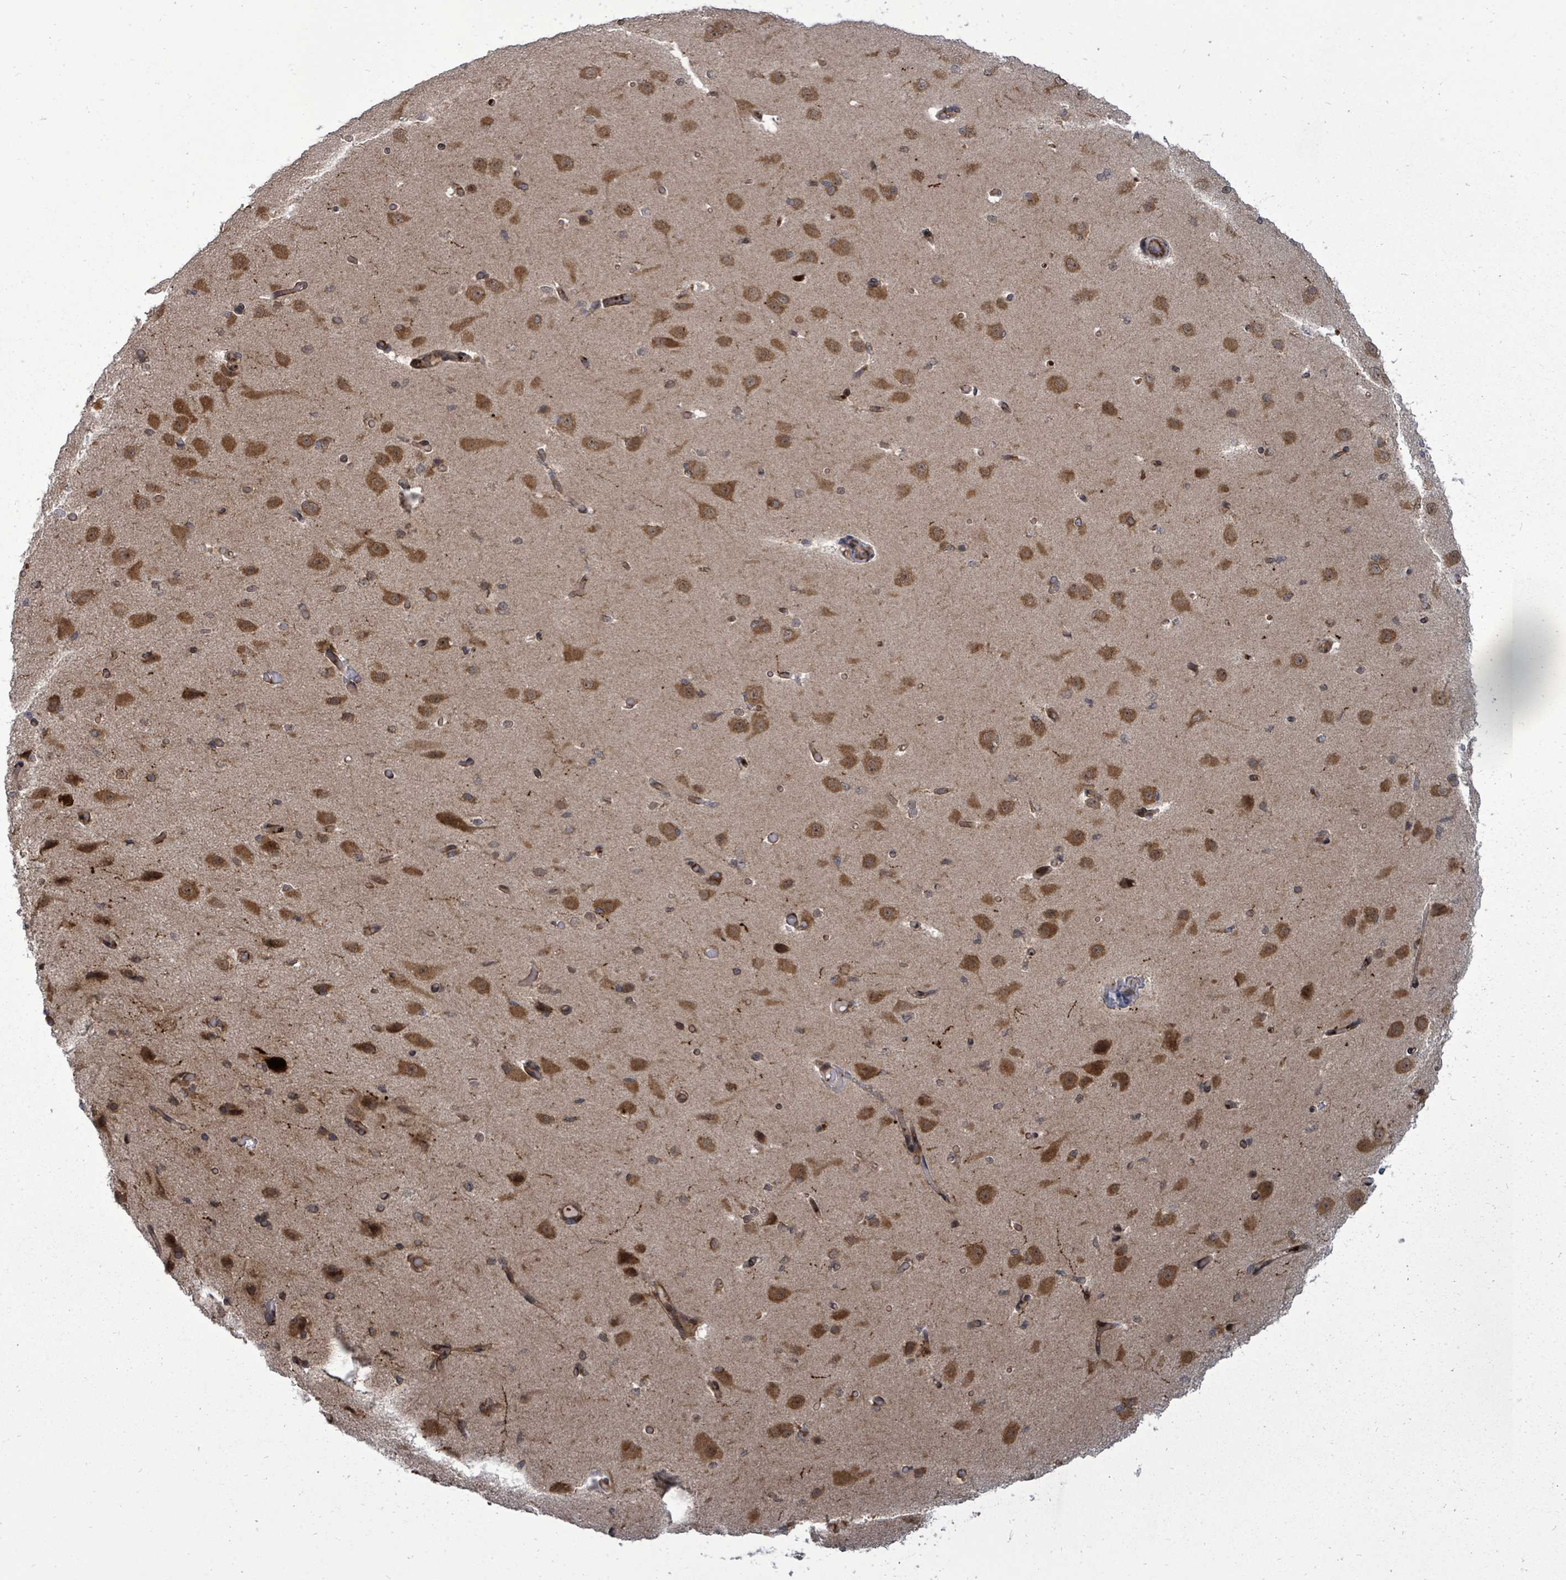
{"staining": {"intensity": "moderate", "quantity": ">75%", "location": "cytoplasmic/membranous"}, "tissue": "cerebral cortex", "cell_type": "Endothelial cells", "image_type": "normal", "snomed": [{"axis": "morphology", "description": "Normal tissue, NOS"}, {"axis": "morphology", "description": "Inflammation, NOS"}, {"axis": "topography", "description": "Cerebral cortex"}], "caption": "The image displays immunohistochemical staining of normal cerebral cortex. There is moderate cytoplasmic/membranous staining is appreciated in about >75% of endothelial cells.", "gene": "EIF3CL", "patient": {"sex": "male", "age": 6}}